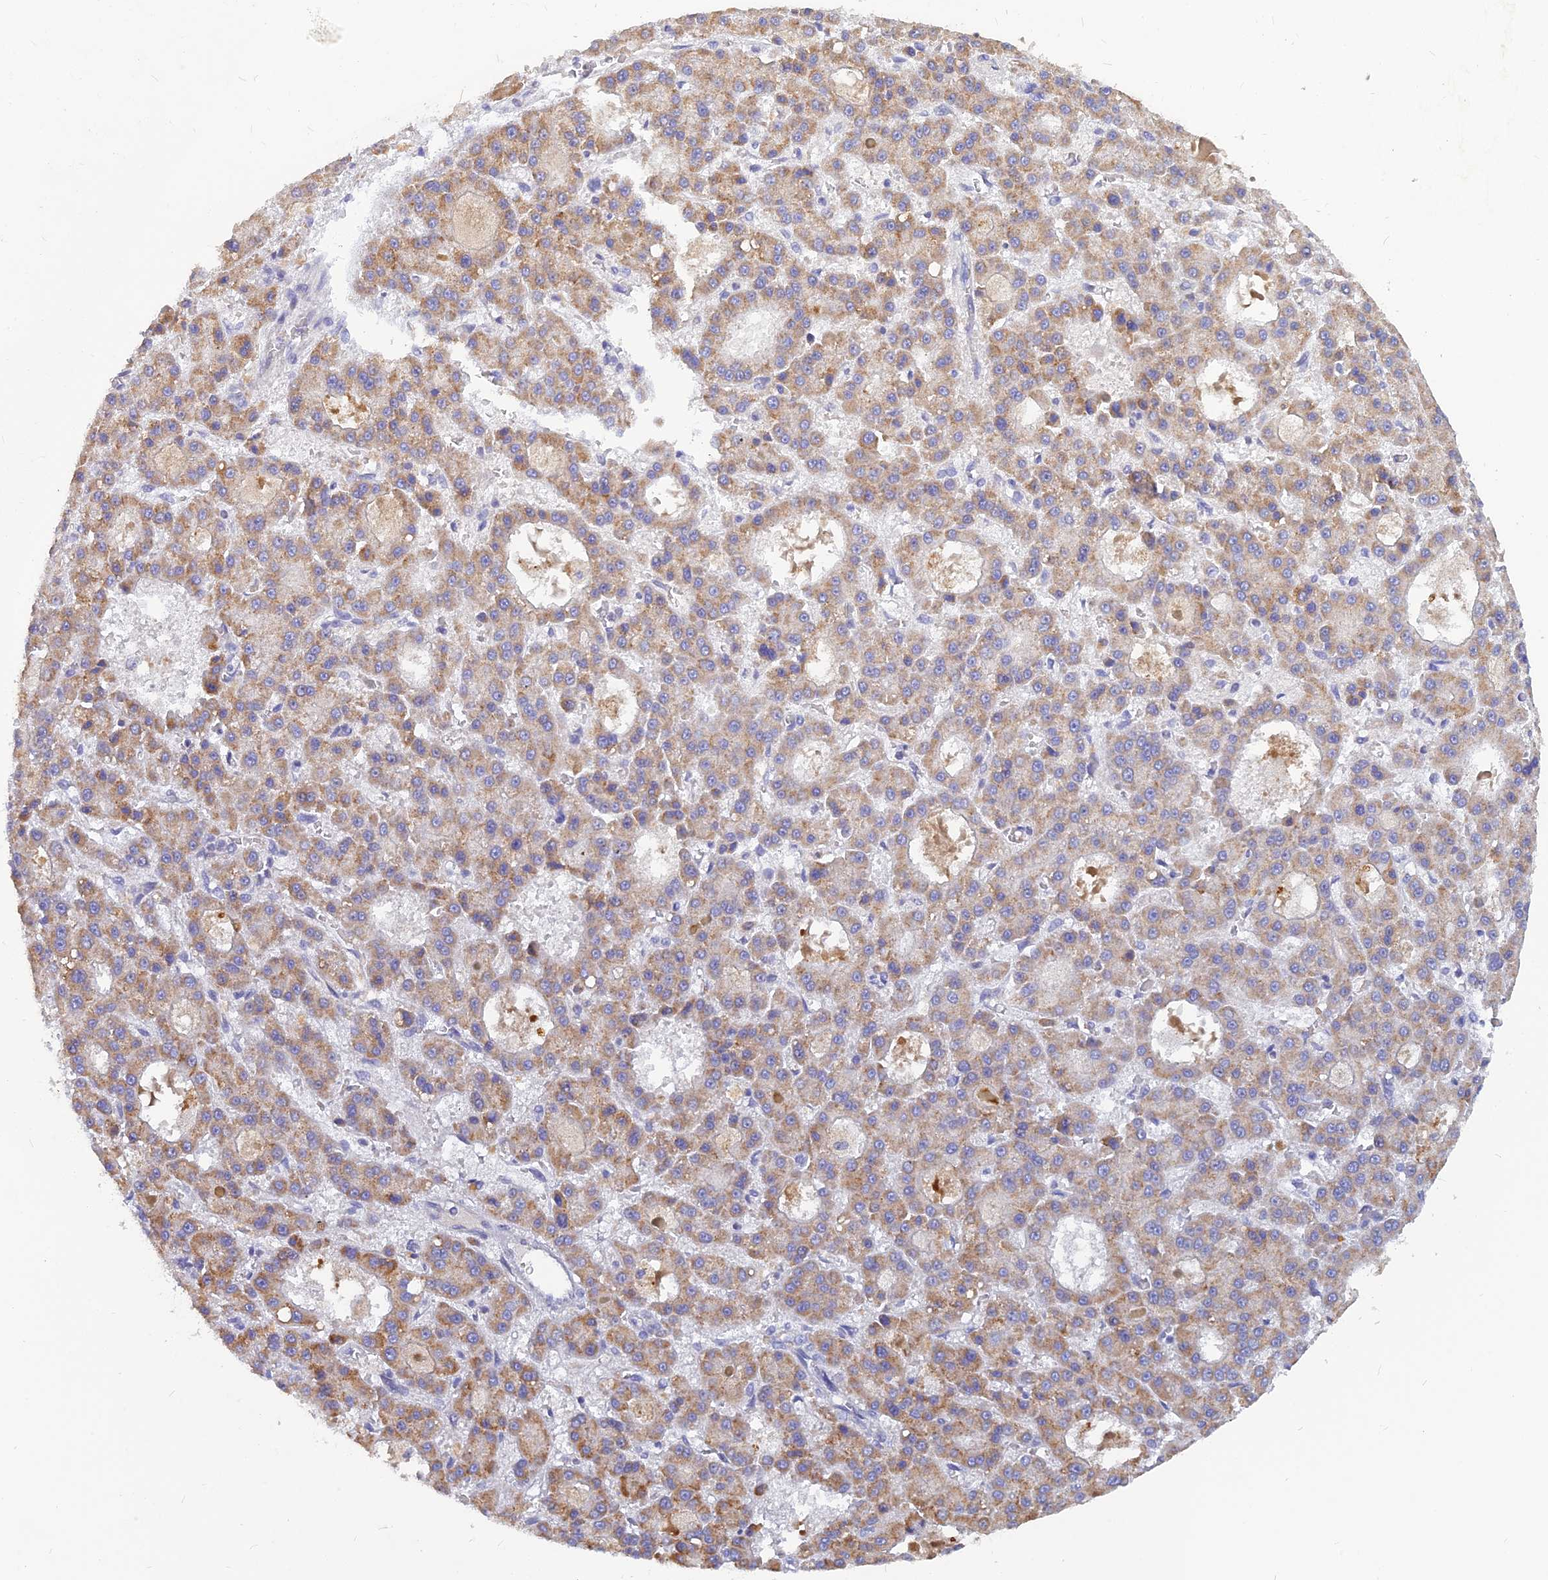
{"staining": {"intensity": "moderate", "quantity": ">75%", "location": "cytoplasmic/membranous"}, "tissue": "liver cancer", "cell_type": "Tumor cells", "image_type": "cancer", "snomed": [{"axis": "morphology", "description": "Carcinoma, Hepatocellular, NOS"}, {"axis": "topography", "description": "Liver"}], "caption": "IHC staining of hepatocellular carcinoma (liver), which exhibits medium levels of moderate cytoplasmic/membranous staining in about >75% of tumor cells indicating moderate cytoplasmic/membranous protein expression. The staining was performed using DAB (brown) for protein detection and nuclei were counterstained in hematoxylin (blue).", "gene": "CACNA1B", "patient": {"sex": "male", "age": 70}}